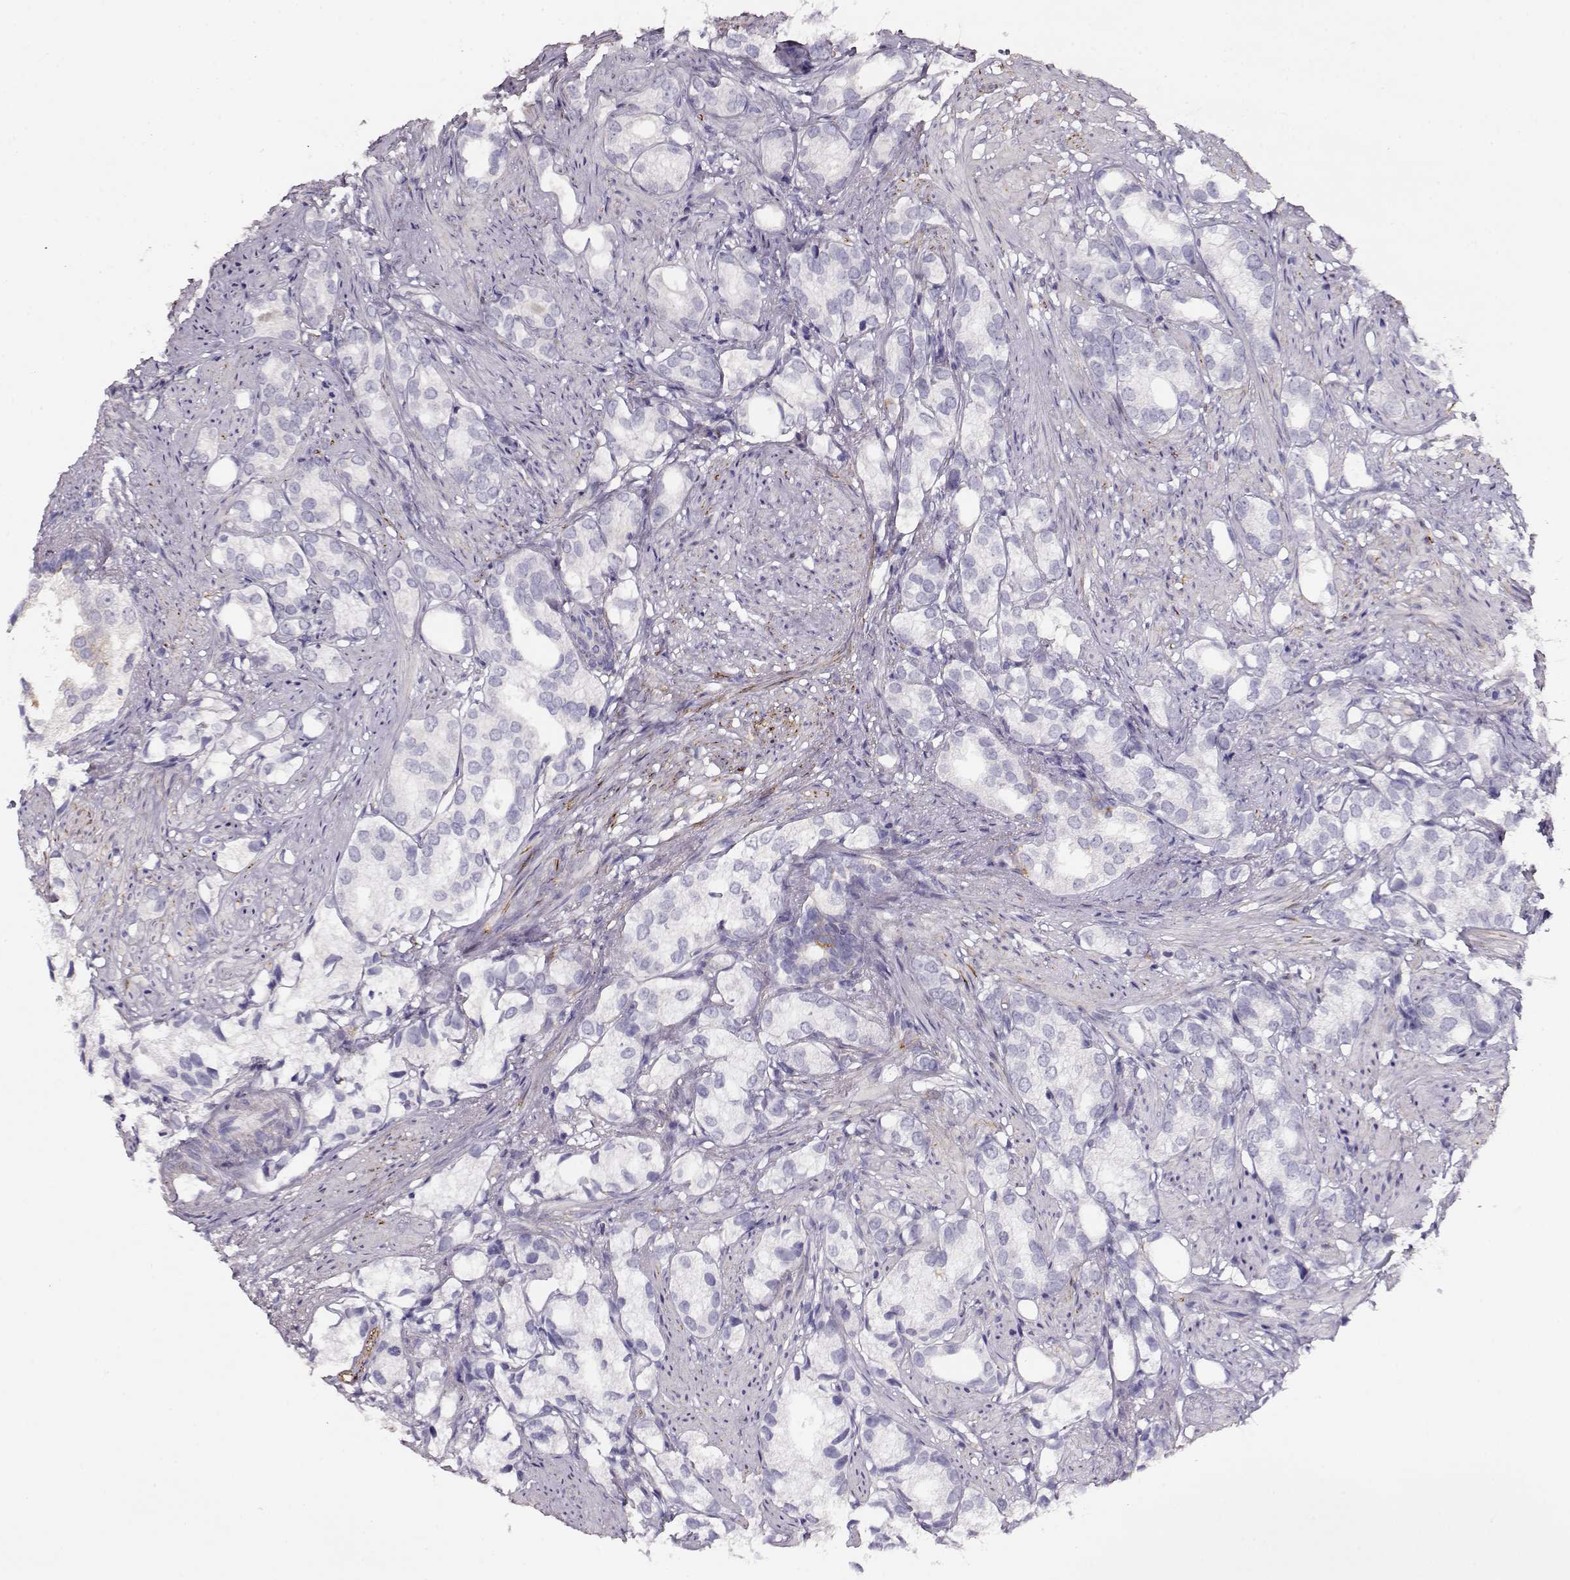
{"staining": {"intensity": "negative", "quantity": "none", "location": "none"}, "tissue": "prostate cancer", "cell_type": "Tumor cells", "image_type": "cancer", "snomed": [{"axis": "morphology", "description": "Adenocarcinoma, High grade"}, {"axis": "topography", "description": "Prostate"}], "caption": "This is an immunohistochemistry photomicrograph of human prostate cancer (adenocarcinoma (high-grade)). There is no expression in tumor cells.", "gene": "RBM44", "patient": {"sex": "male", "age": 82}}